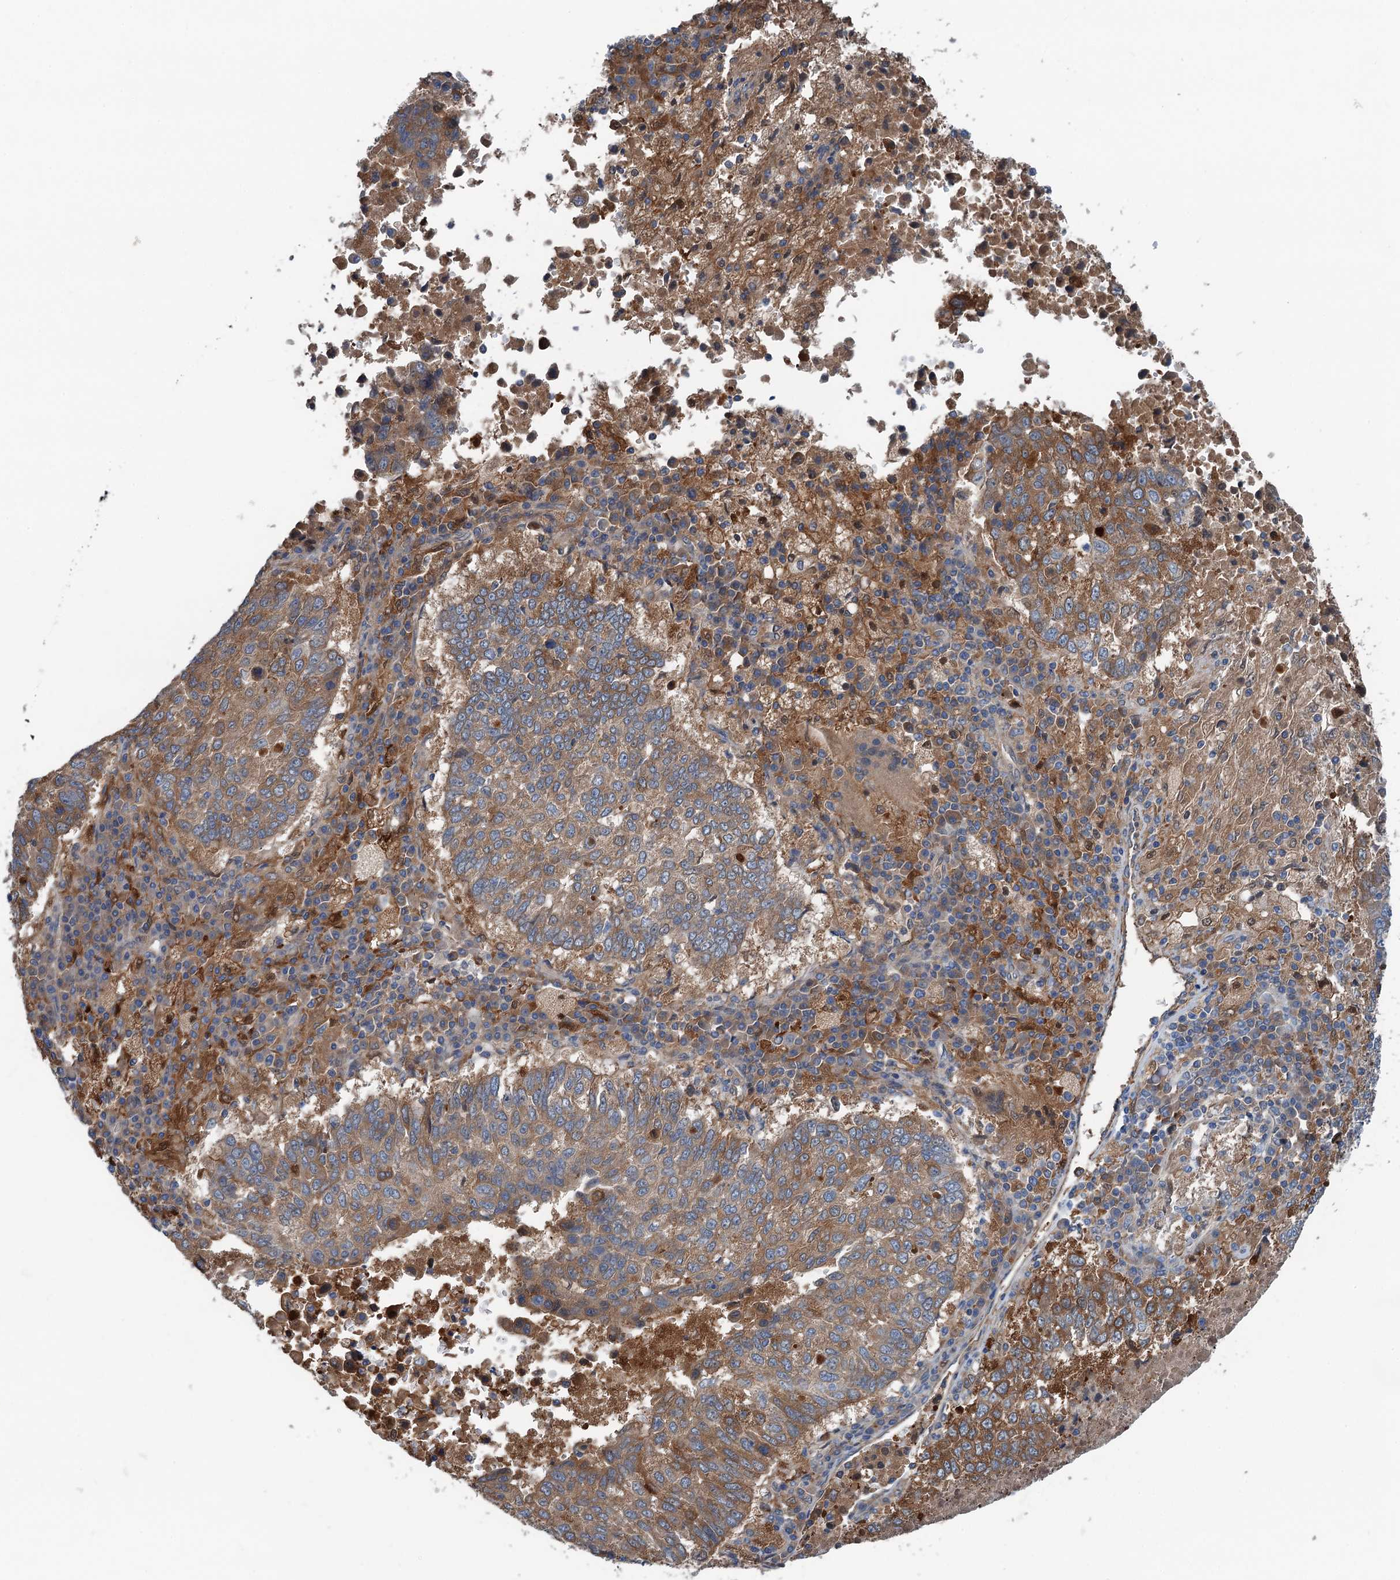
{"staining": {"intensity": "moderate", "quantity": ">75%", "location": "cytoplasmic/membranous"}, "tissue": "lung cancer", "cell_type": "Tumor cells", "image_type": "cancer", "snomed": [{"axis": "morphology", "description": "Squamous cell carcinoma, NOS"}, {"axis": "topography", "description": "Lung"}], "caption": "This is an image of immunohistochemistry staining of lung cancer (squamous cell carcinoma), which shows moderate positivity in the cytoplasmic/membranous of tumor cells.", "gene": "CSTPP1", "patient": {"sex": "male", "age": 73}}